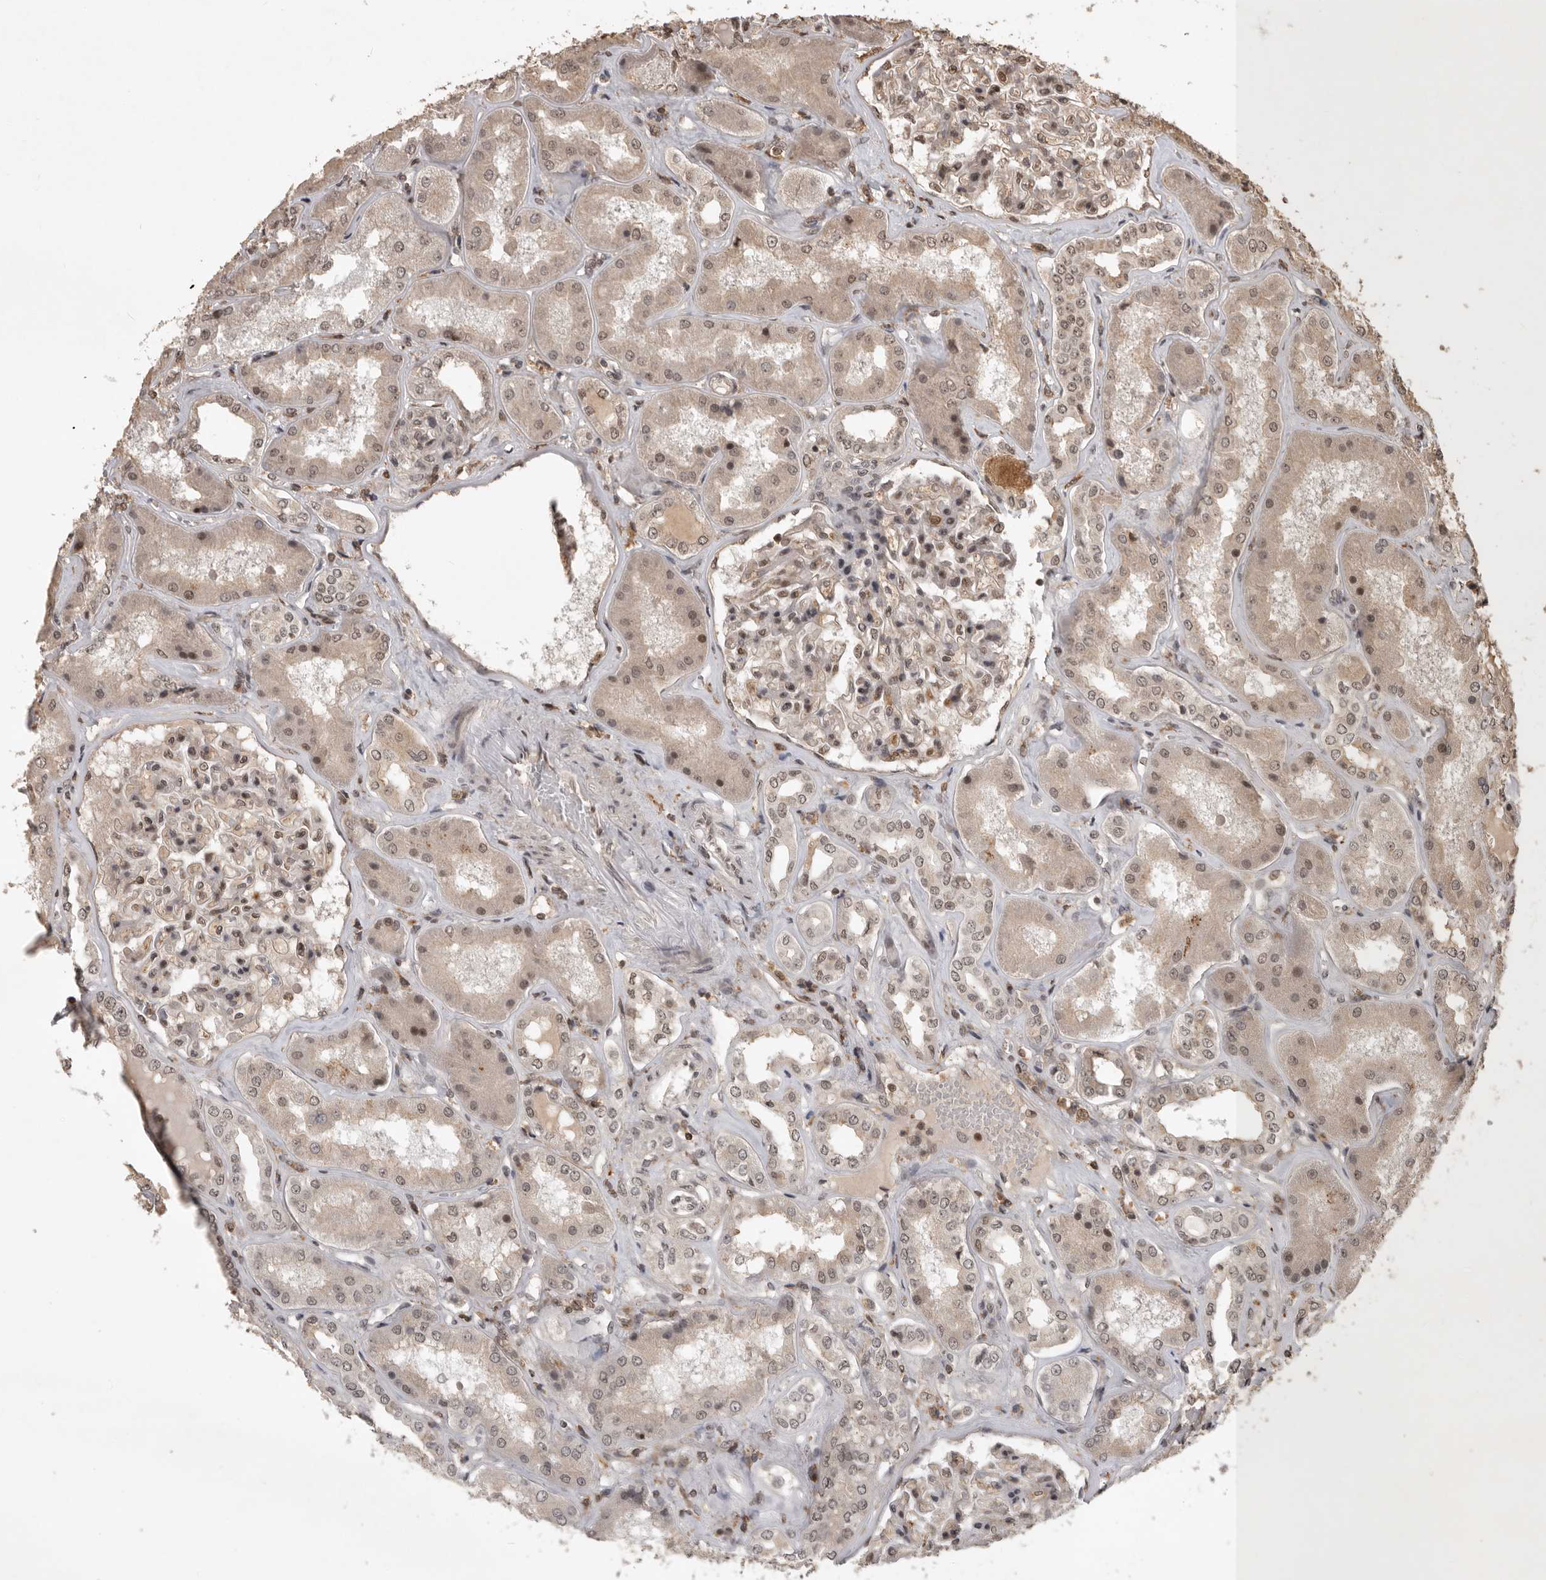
{"staining": {"intensity": "moderate", "quantity": ">75%", "location": "cytoplasmic/membranous,nuclear"}, "tissue": "kidney", "cell_type": "Cells in glomeruli", "image_type": "normal", "snomed": [{"axis": "morphology", "description": "Normal tissue, NOS"}, {"axis": "topography", "description": "Kidney"}], "caption": "This micrograph displays immunohistochemistry staining of benign kidney, with medium moderate cytoplasmic/membranous,nuclear positivity in about >75% of cells in glomeruli.", "gene": "CBLL1", "patient": {"sex": "female", "age": 56}}